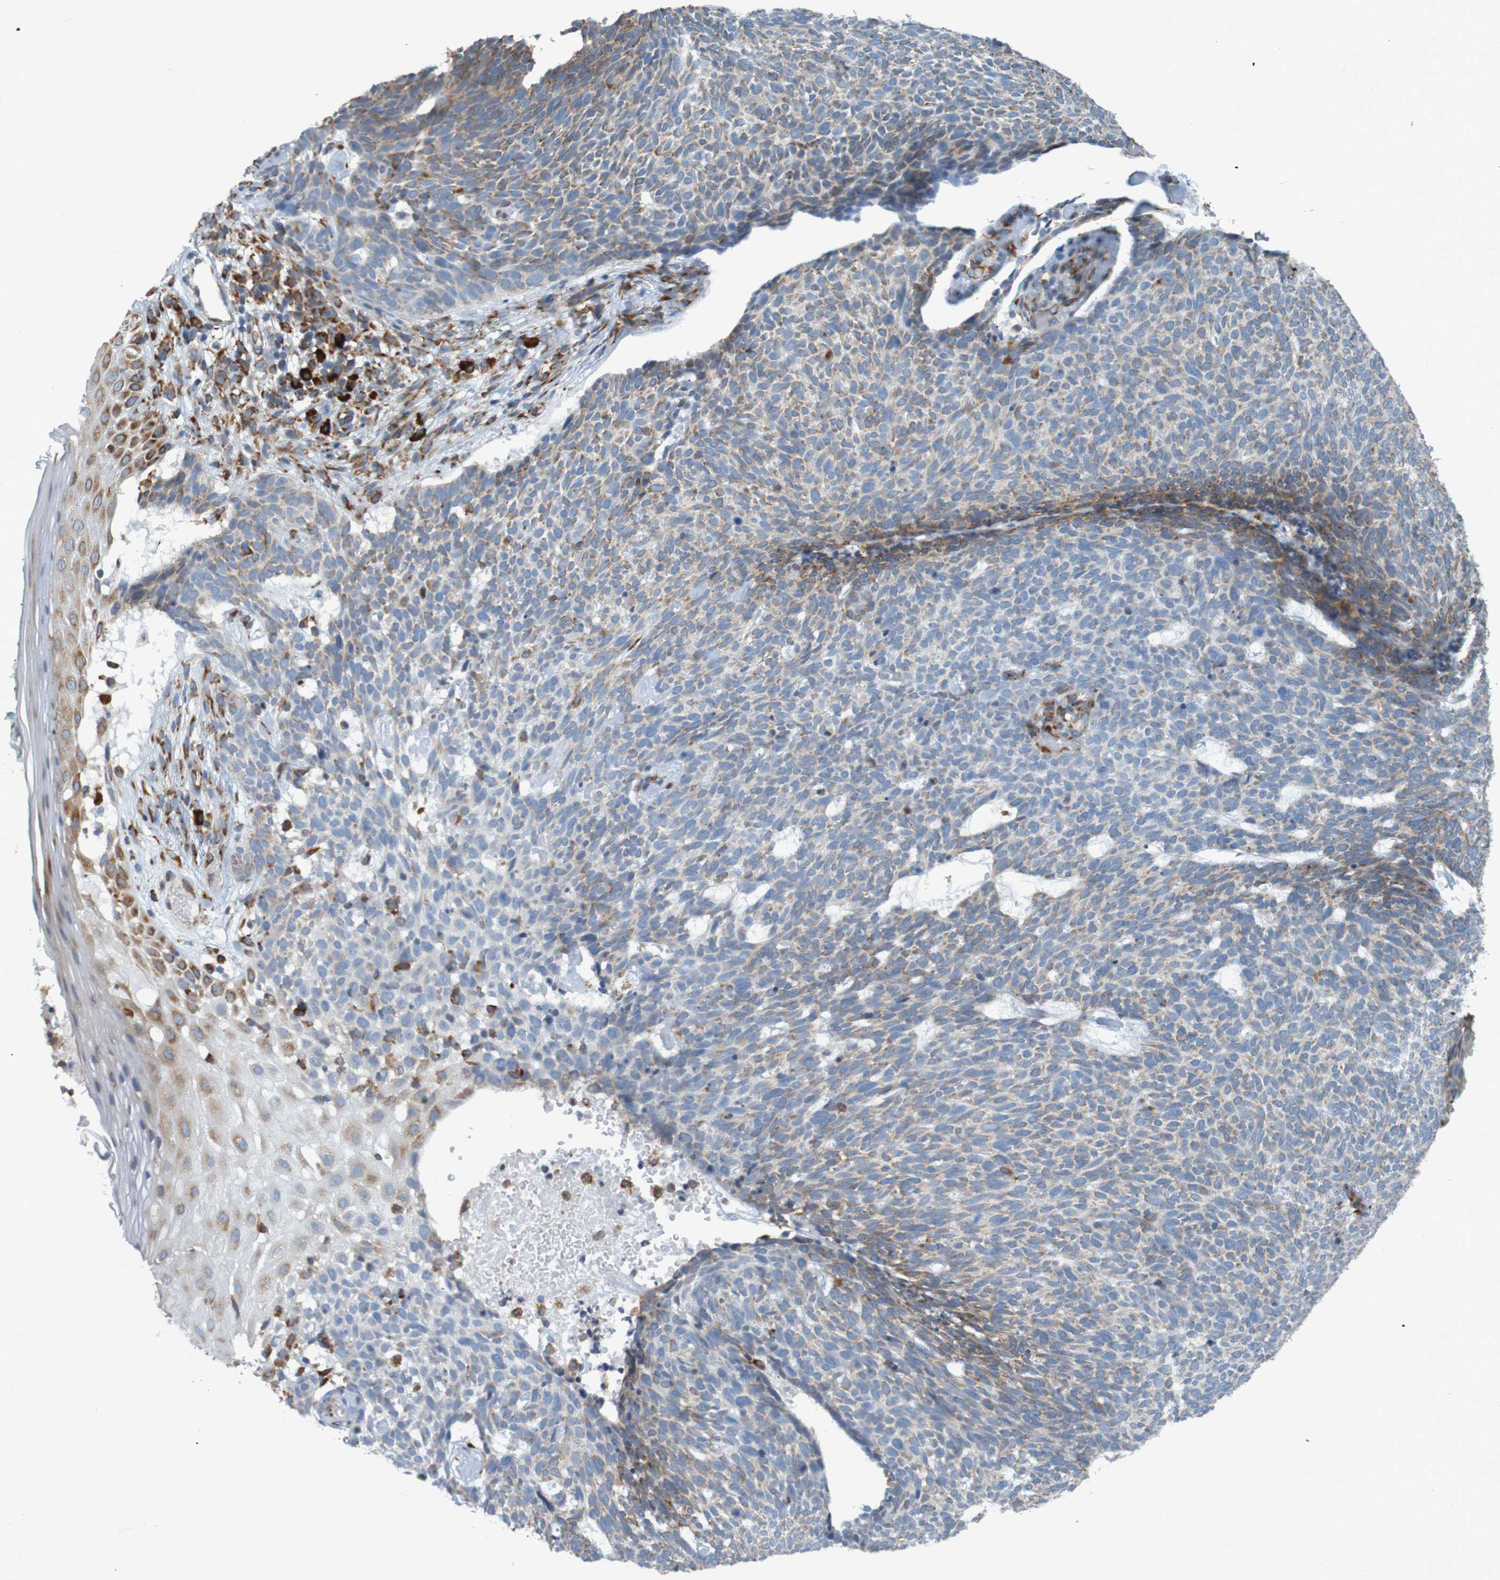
{"staining": {"intensity": "negative", "quantity": "none", "location": "none"}, "tissue": "skin cancer", "cell_type": "Tumor cells", "image_type": "cancer", "snomed": [{"axis": "morphology", "description": "Basal cell carcinoma"}, {"axis": "topography", "description": "Skin"}], "caption": "Immunohistochemical staining of skin cancer (basal cell carcinoma) shows no significant staining in tumor cells.", "gene": "SSR1", "patient": {"sex": "female", "age": 84}}